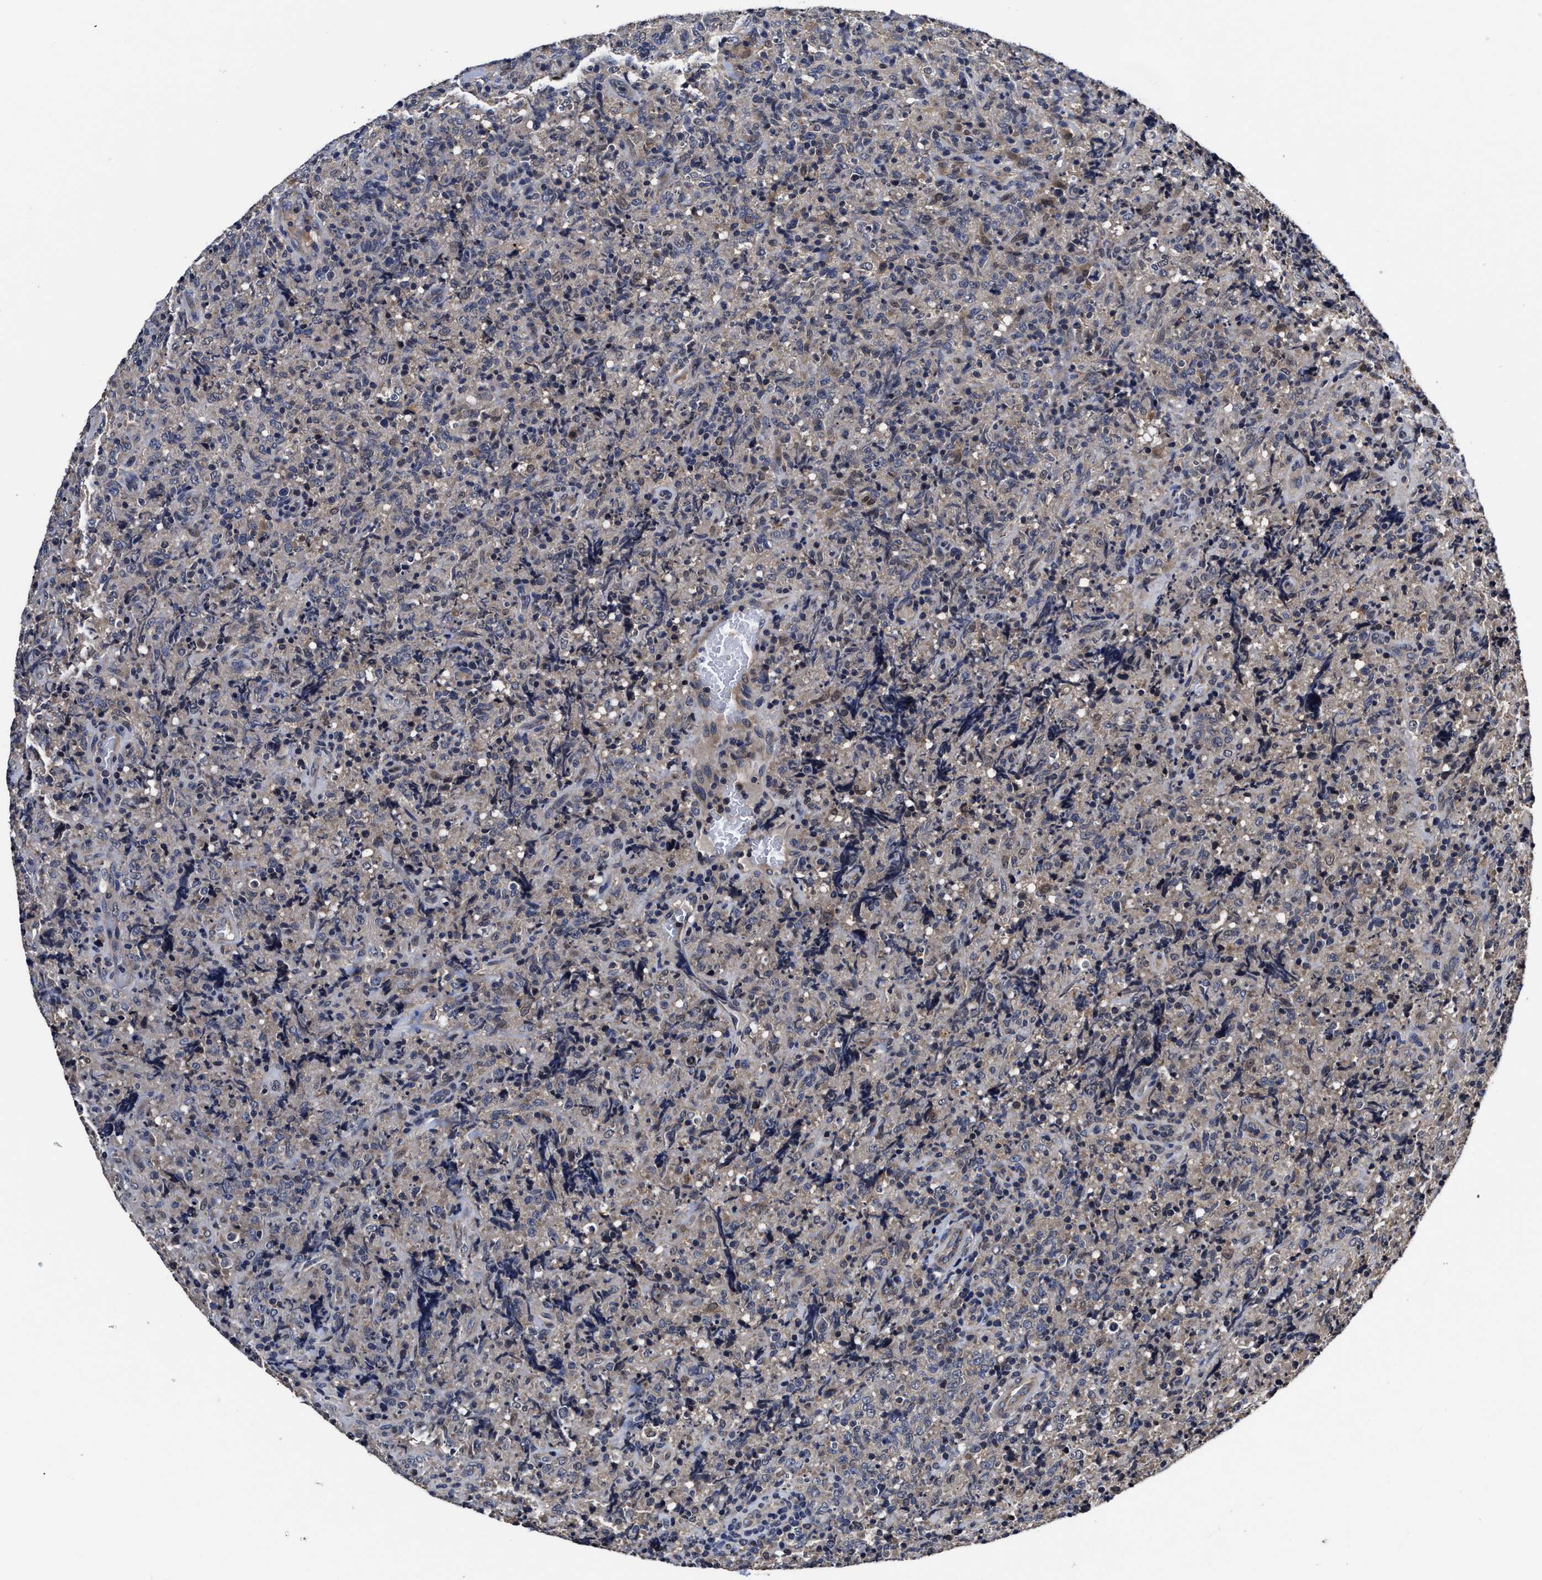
{"staining": {"intensity": "weak", "quantity": "<25%", "location": "cytoplasmic/membranous"}, "tissue": "lymphoma", "cell_type": "Tumor cells", "image_type": "cancer", "snomed": [{"axis": "morphology", "description": "Malignant lymphoma, non-Hodgkin's type, High grade"}, {"axis": "topography", "description": "Tonsil"}], "caption": "The micrograph demonstrates no staining of tumor cells in malignant lymphoma, non-Hodgkin's type (high-grade).", "gene": "SOCS5", "patient": {"sex": "female", "age": 36}}